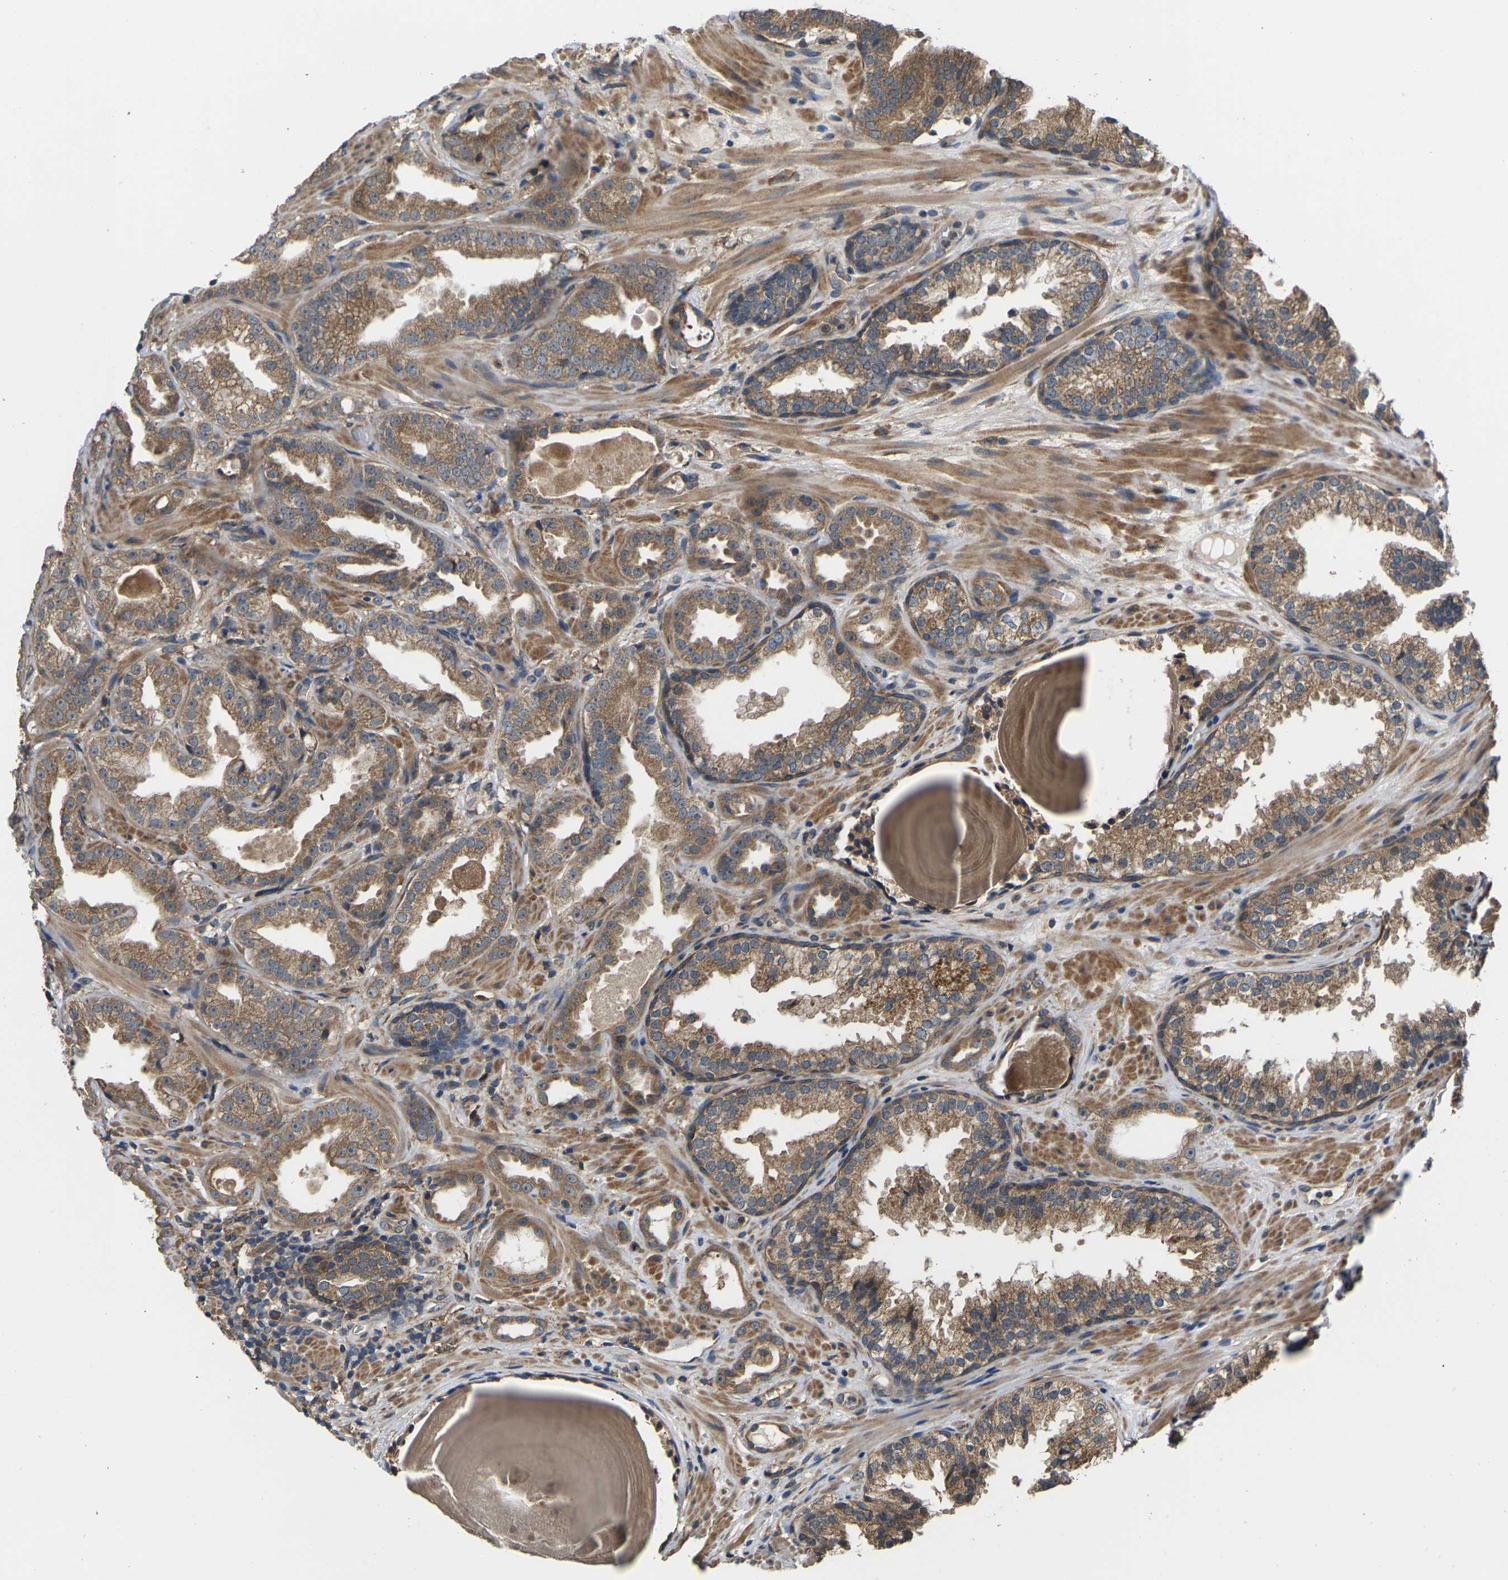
{"staining": {"intensity": "moderate", "quantity": ">75%", "location": "cytoplasmic/membranous"}, "tissue": "prostate cancer", "cell_type": "Tumor cells", "image_type": "cancer", "snomed": [{"axis": "morphology", "description": "Adenocarcinoma, High grade"}, {"axis": "topography", "description": "Prostate"}], "caption": "This image reveals immunohistochemistry staining of prostate high-grade adenocarcinoma, with medium moderate cytoplasmic/membranous staining in approximately >75% of tumor cells.", "gene": "NRAS", "patient": {"sex": "male", "age": 65}}